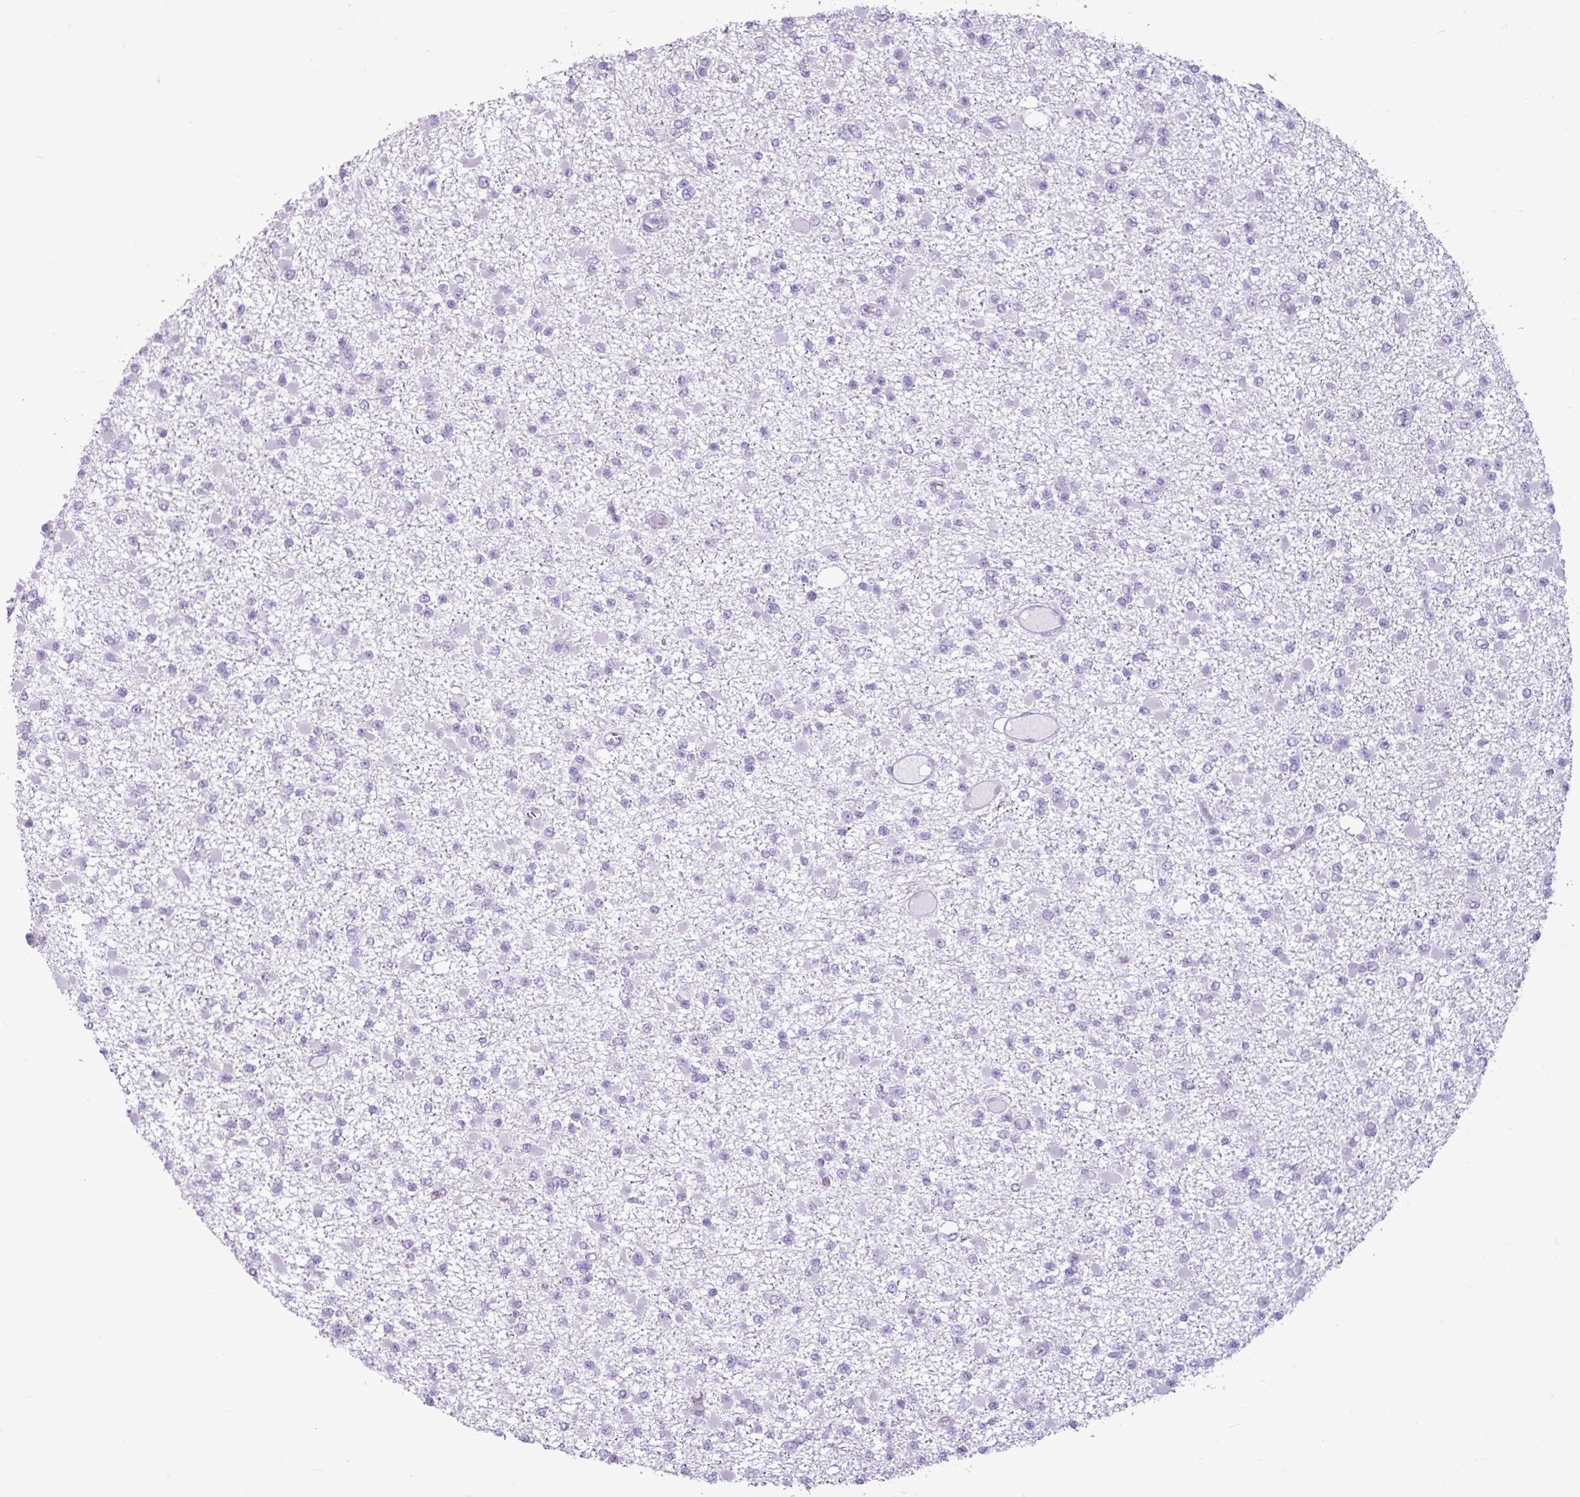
{"staining": {"intensity": "negative", "quantity": "none", "location": "none"}, "tissue": "glioma", "cell_type": "Tumor cells", "image_type": "cancer", "snomed": [{"axis": "morphology", "description": "Glioma, malignant, Low grade"}, {"axis": "topography", "description": "Brain"}], "caption": "A high-resolution photomicrograph shows immunohistochemistry (IHC) staining of malignant low-grade glioma, which displays no significant expression in tumor cells. Brightfield microscopy of immunohistochemistry (IHC) stained with DAB (3,3'-diaminobenzidine) (brown) and hematoxylin (blue), captured at high magnification.", "gene": "AMY1B", "patient": {"sex": "female", "age": 22}}